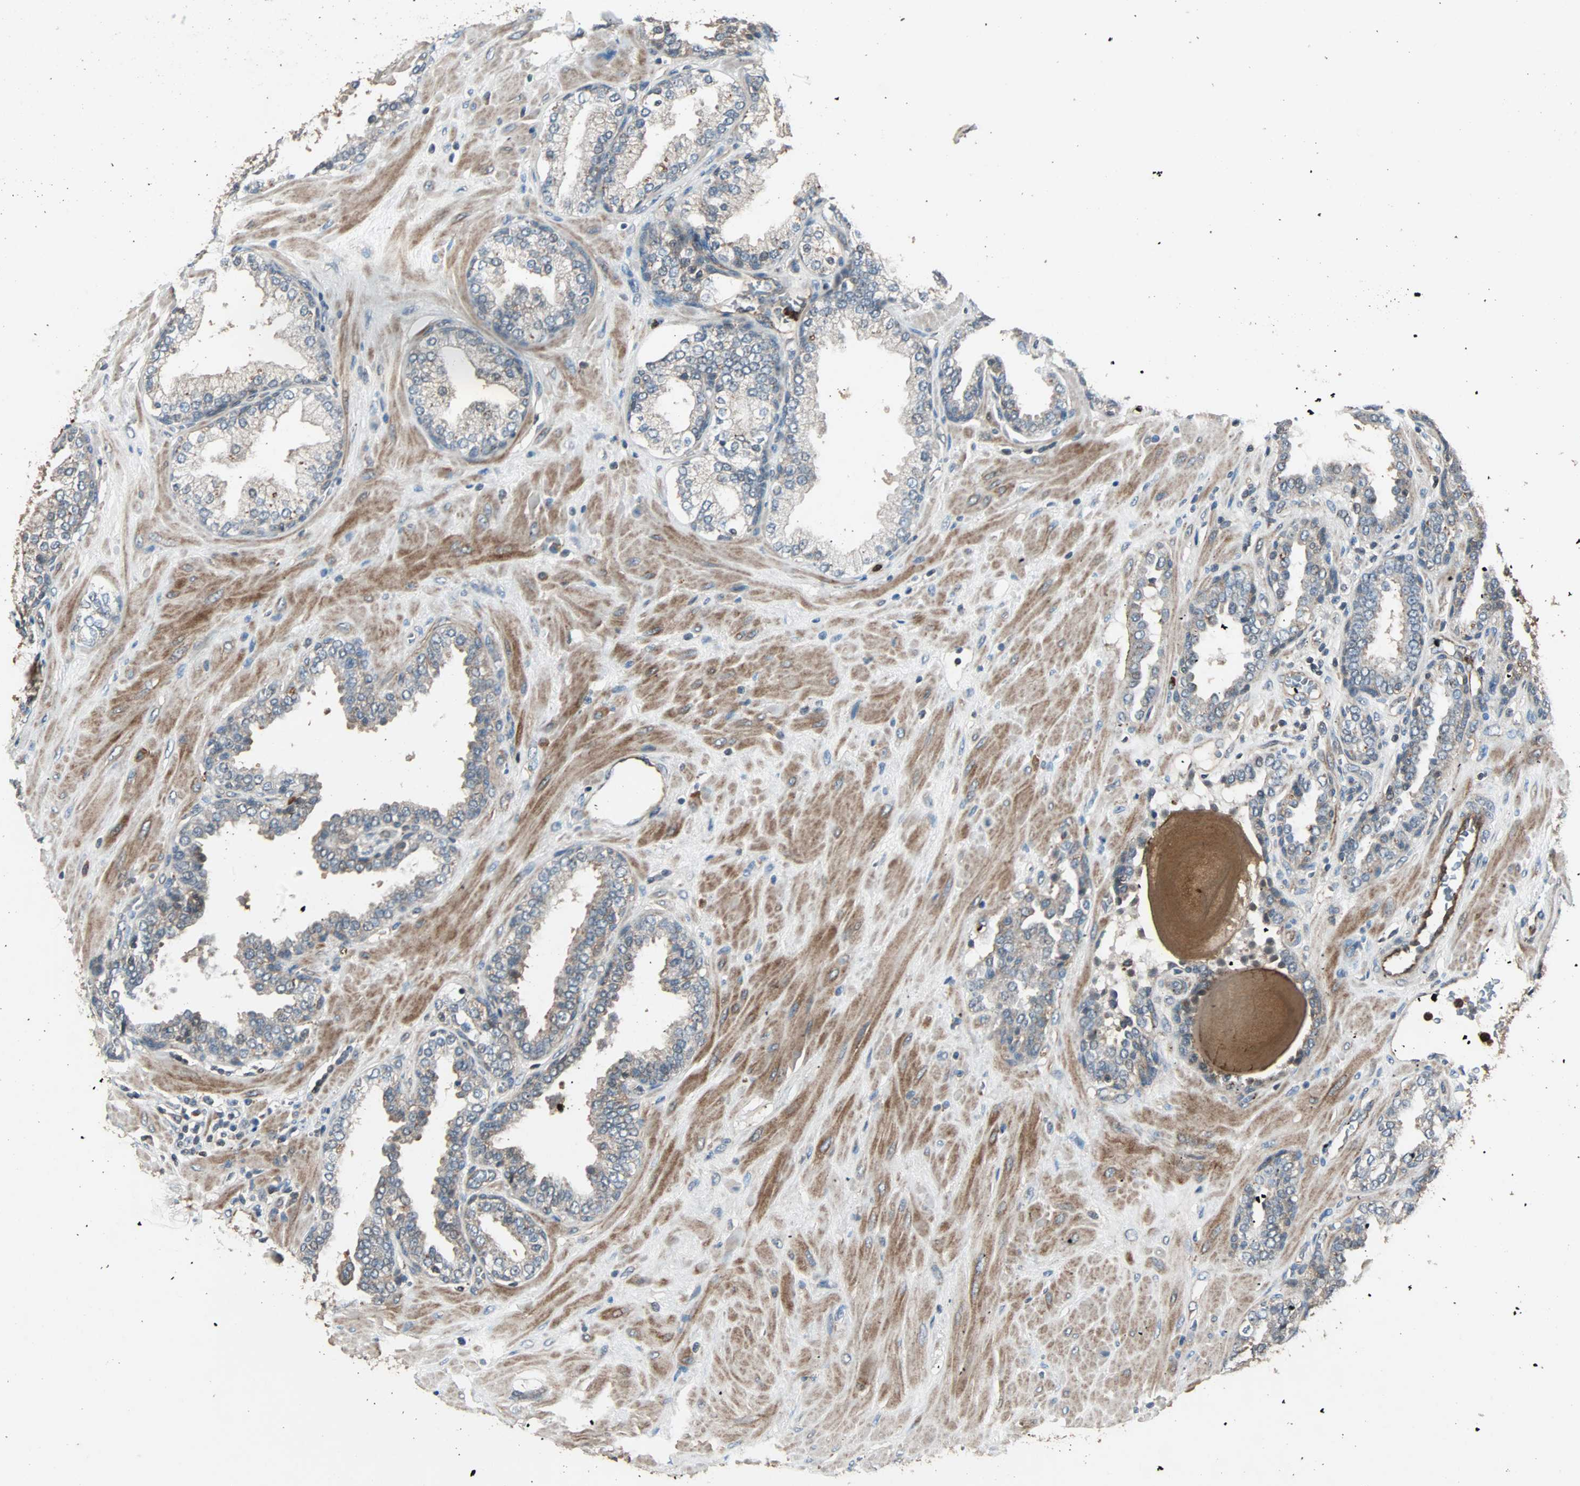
{"staining": {"intensity": "weak", "quantity": ">75%", "location": "cytoplasmic/membranous"}, "tissue": "prostate", "cell_type": "Glandular cells", "image_type": "normal", "snomed": [{"axis": "morphology", "description": "Normal tissue, NOS"}, {"axis": "topography", "description": "Prostate"}], "caption": "Glandular cells reveal low levels of weak cytoplasmic/membranous staining in approximately >75% of cells in unremarkable prostate.", "gene": "GCK", "patient": {"sex": "male", "age": 51}}